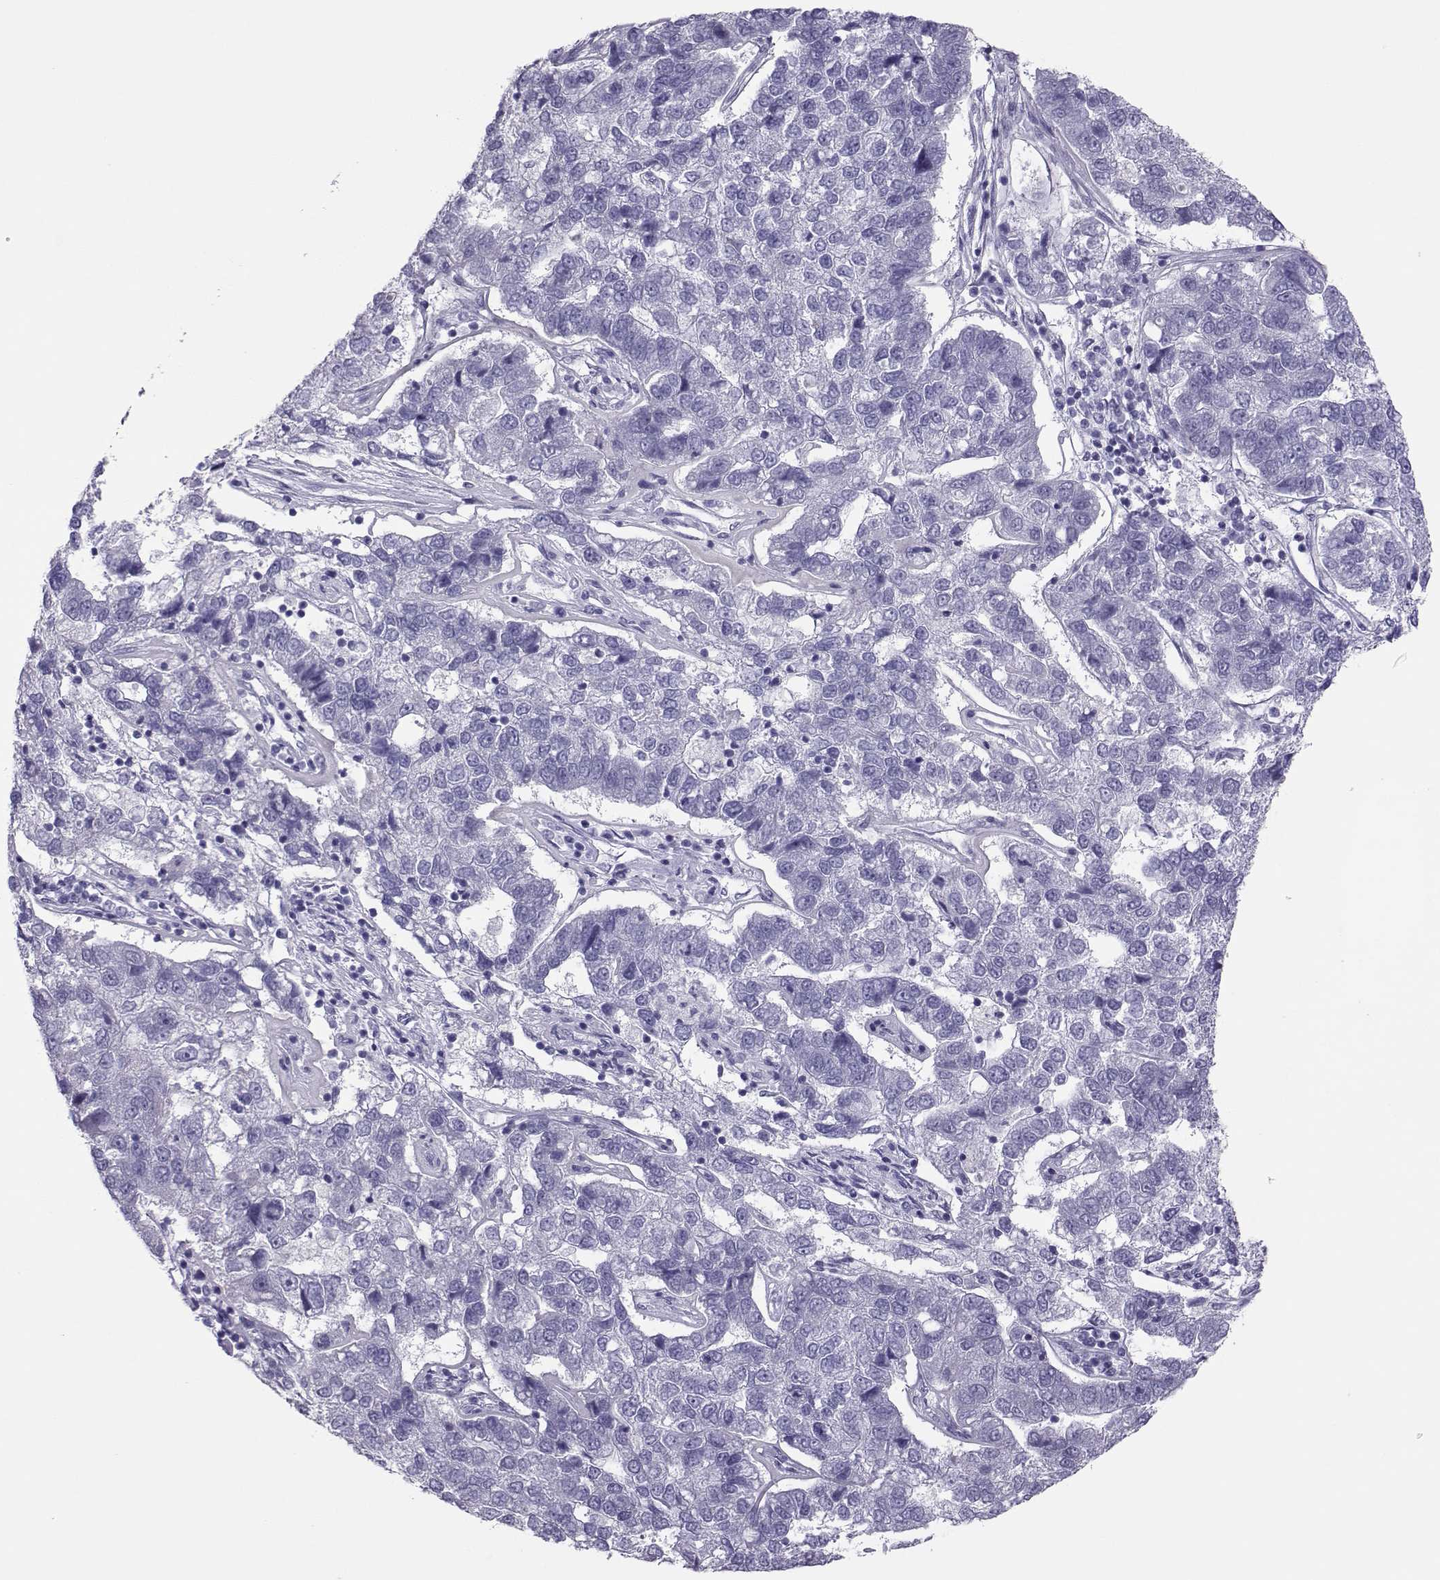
{"staining": {"intensity": "negative", "quantity": "none", "location": "none"}, "tissue": "pancreatic cancer", "cell_type": "Tumor cells", "image_type": "cancer", "snomed": [{"axis": "morphology", "description": "Adenocarcinoma, NOS"}, {"axis": "topography", "description": "Pancreas"}], "caption": "Immunohistochemistry of human pancreatic cancer (adenocarcinoma) exhibits no positivity in tumor cells. Nuclei are stained in blue.", "gene": "TRPM7", "patient": {"sex": "female", "age": 61}}